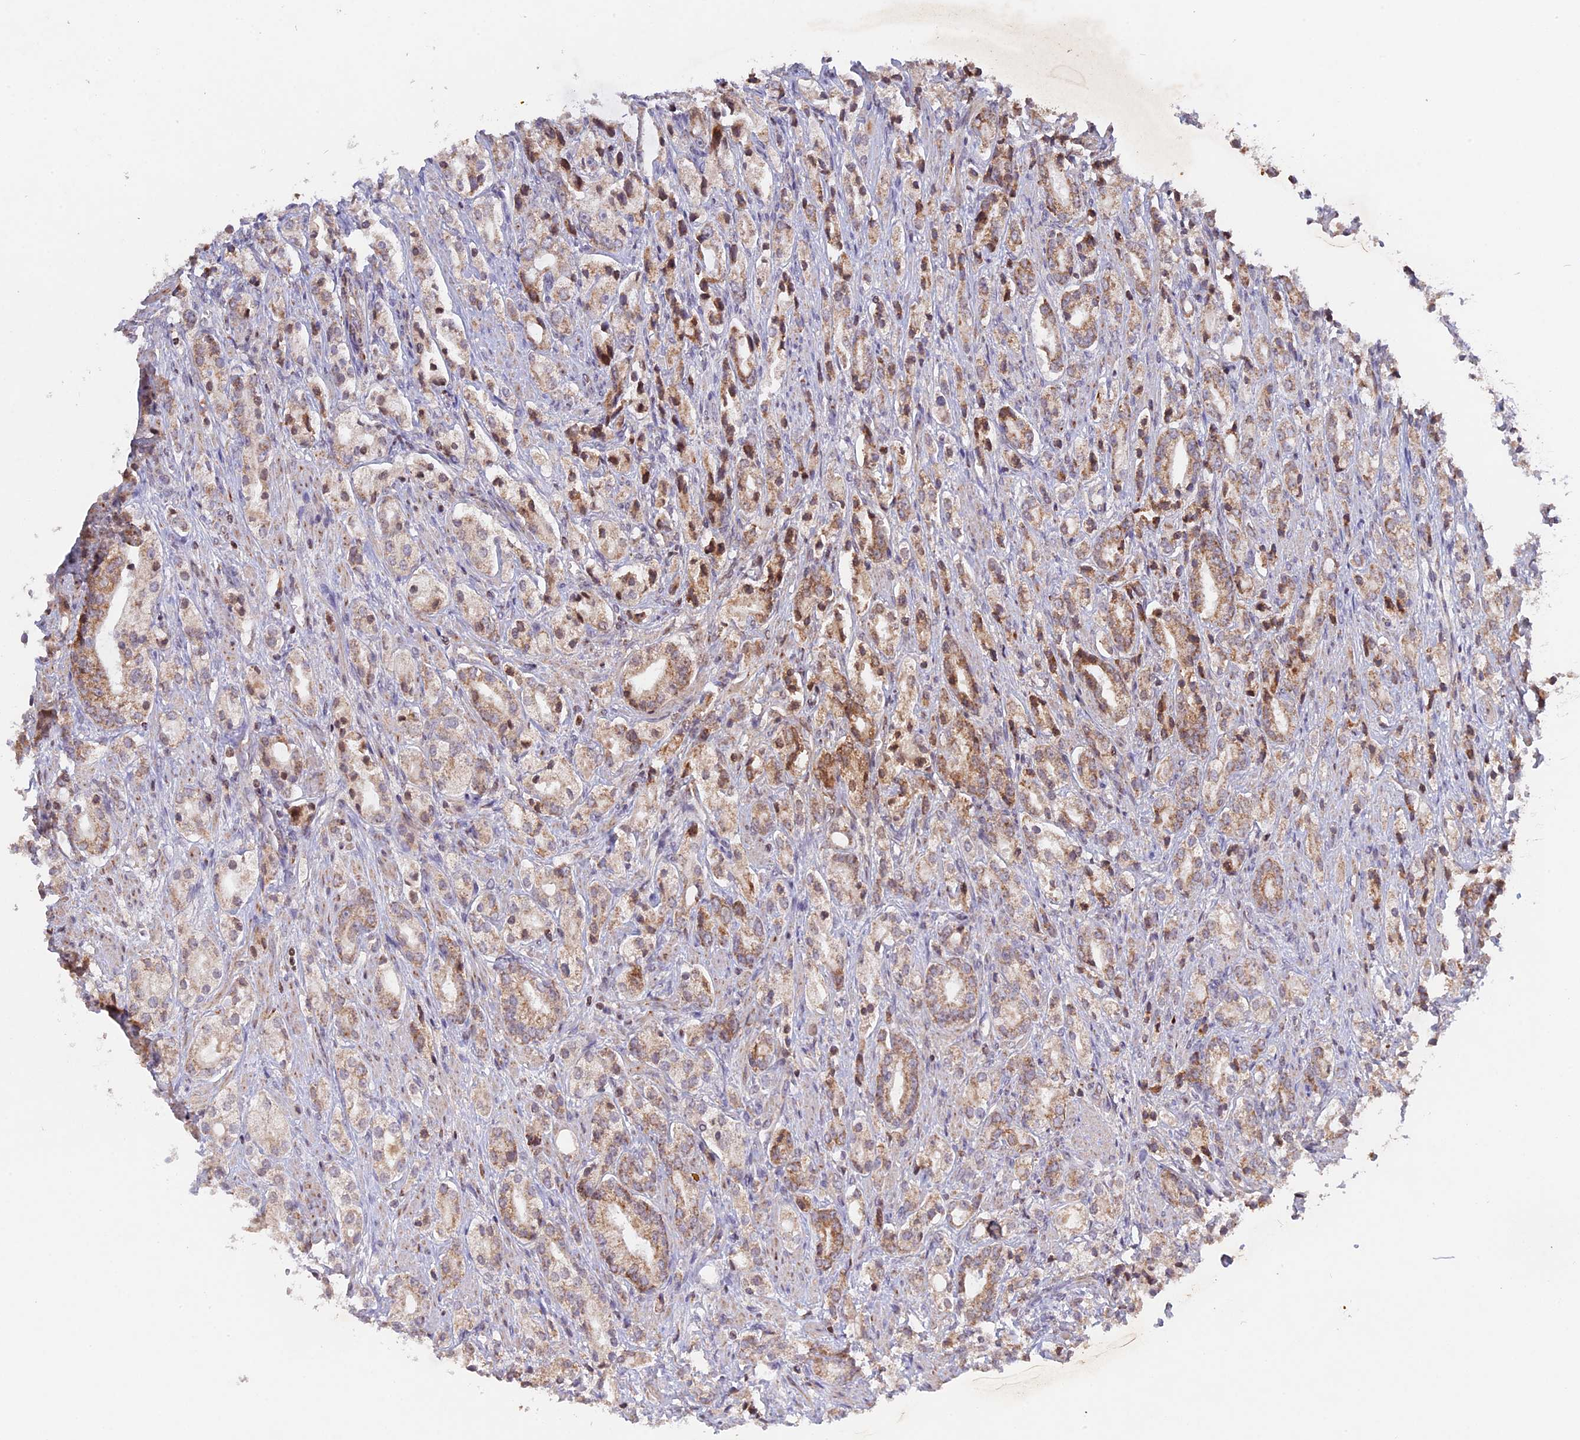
{"staining": {"intensity": "weak", "quantity": "25%-75%", "location": "cytoplasmic/membranous"}, "tissue": "prostate cancer", "cell_type": "Tumor cells", "image_type": "cancer", "snomed": [{"axis": "morphology", "description": "Adenocarcinoma, High grade"}, {"axis": "topography", "description": "Prostate"}], "caption": "Prostate adenocarcinoma (high-grade) stained with DAB (3,3'-diaminobenzidine) immunohistochemistry (IHC) shows low levels of weak cytoplasmic/membranous positivity in about 25%-75% of tumor cells.", "gene": "MPV17L", "patient": {"sex": "male", "age": 50}}